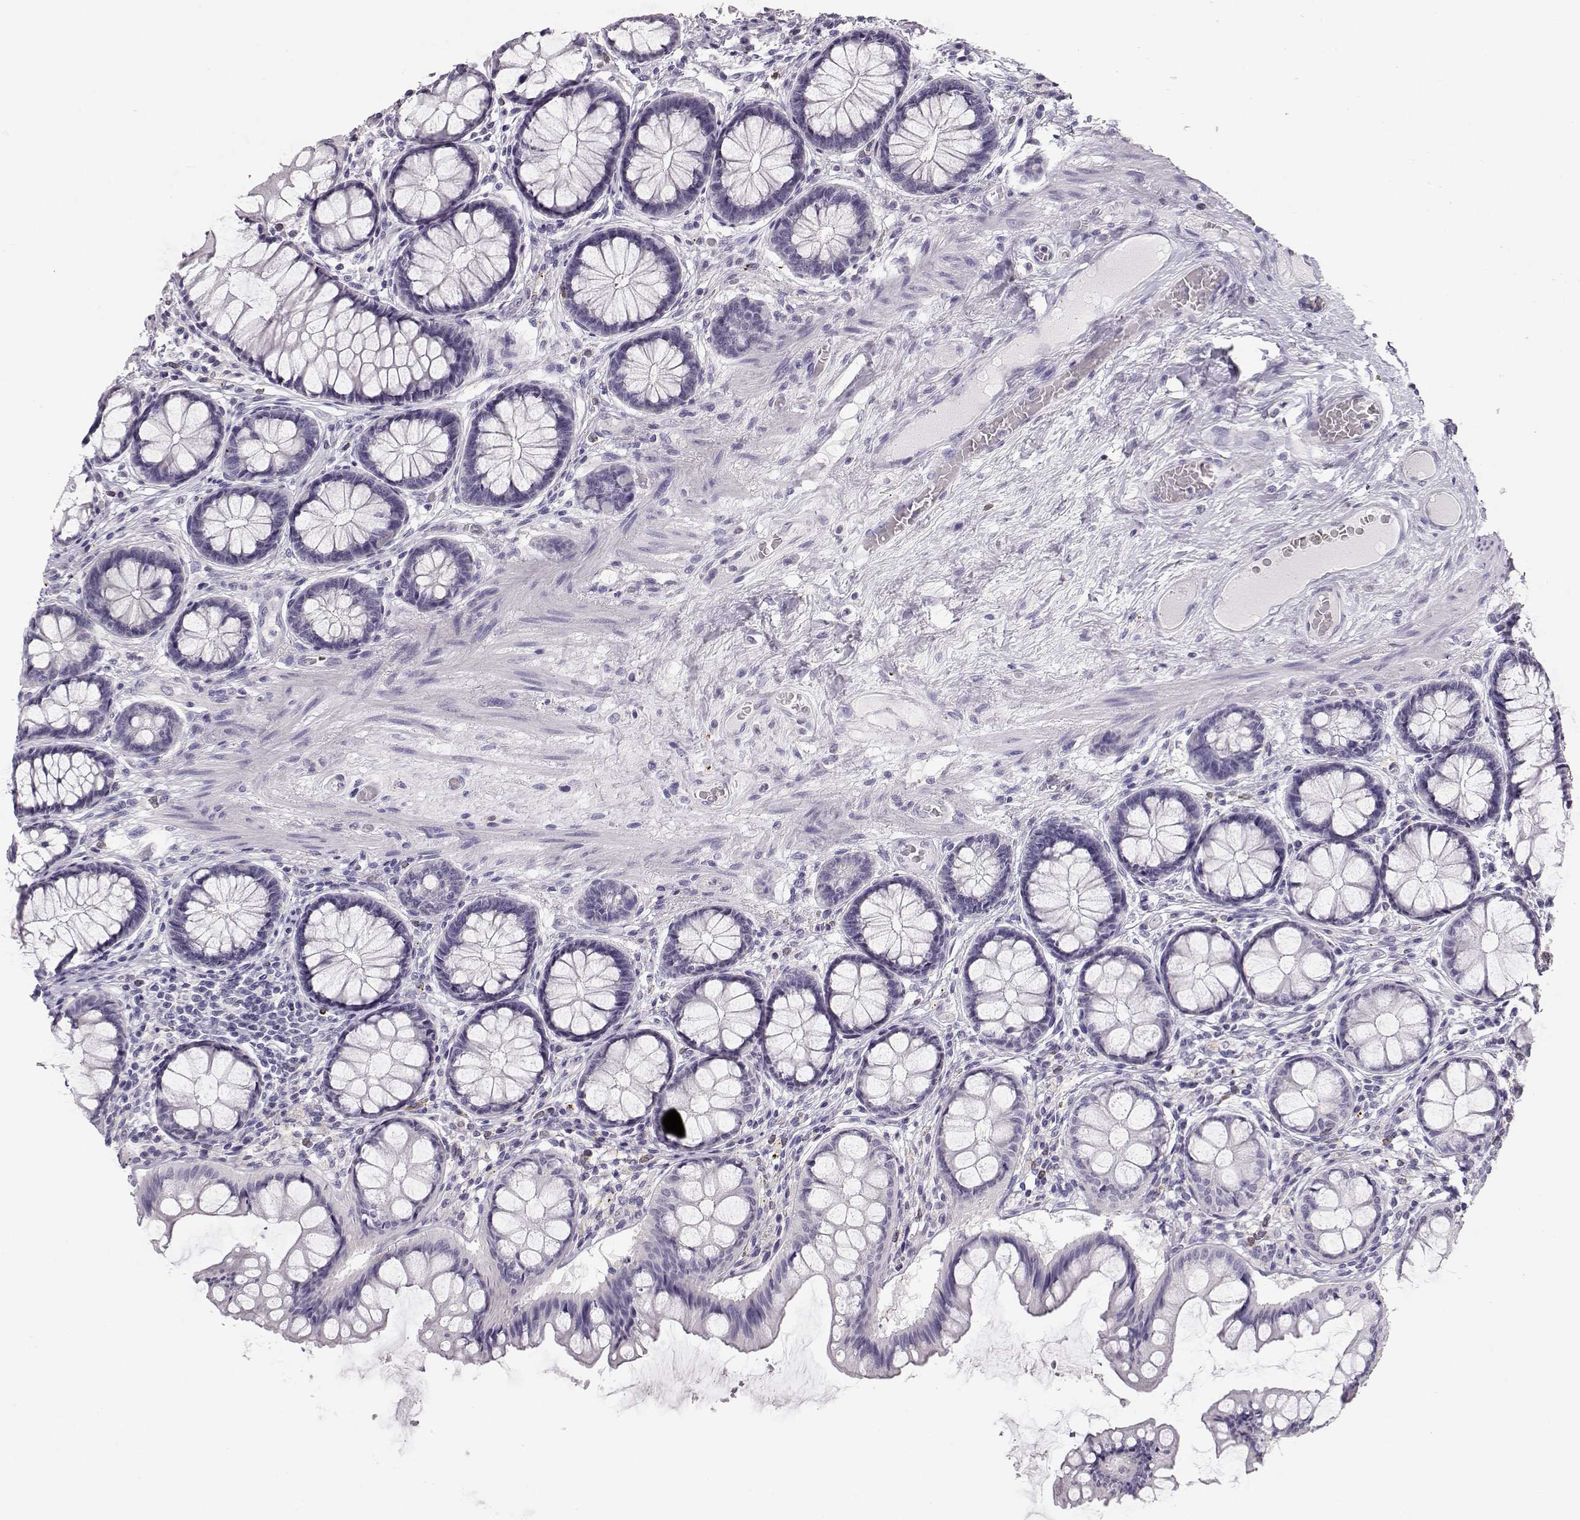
{"staining": {"intensity": "negative", "quantity": "none", "location": "none"}, "tissue": "colon", "cell_type": "Endothelial cells", "image_type": "normal", "snomed": [{"axis": "morphology", "description": "Normal tissue, NOS"}, {"axis": "topography", "description": "Colon"}], "caption": "IHC micrograph of benign colon: human colon stained with DAB reveals no significant protein positivity in endothelial cells. (Brightfield microscopy of DAB immunohistochemistry at high magnification).", "gene": "NUTM1", "patient": {"sex": "female", "age": 65}}